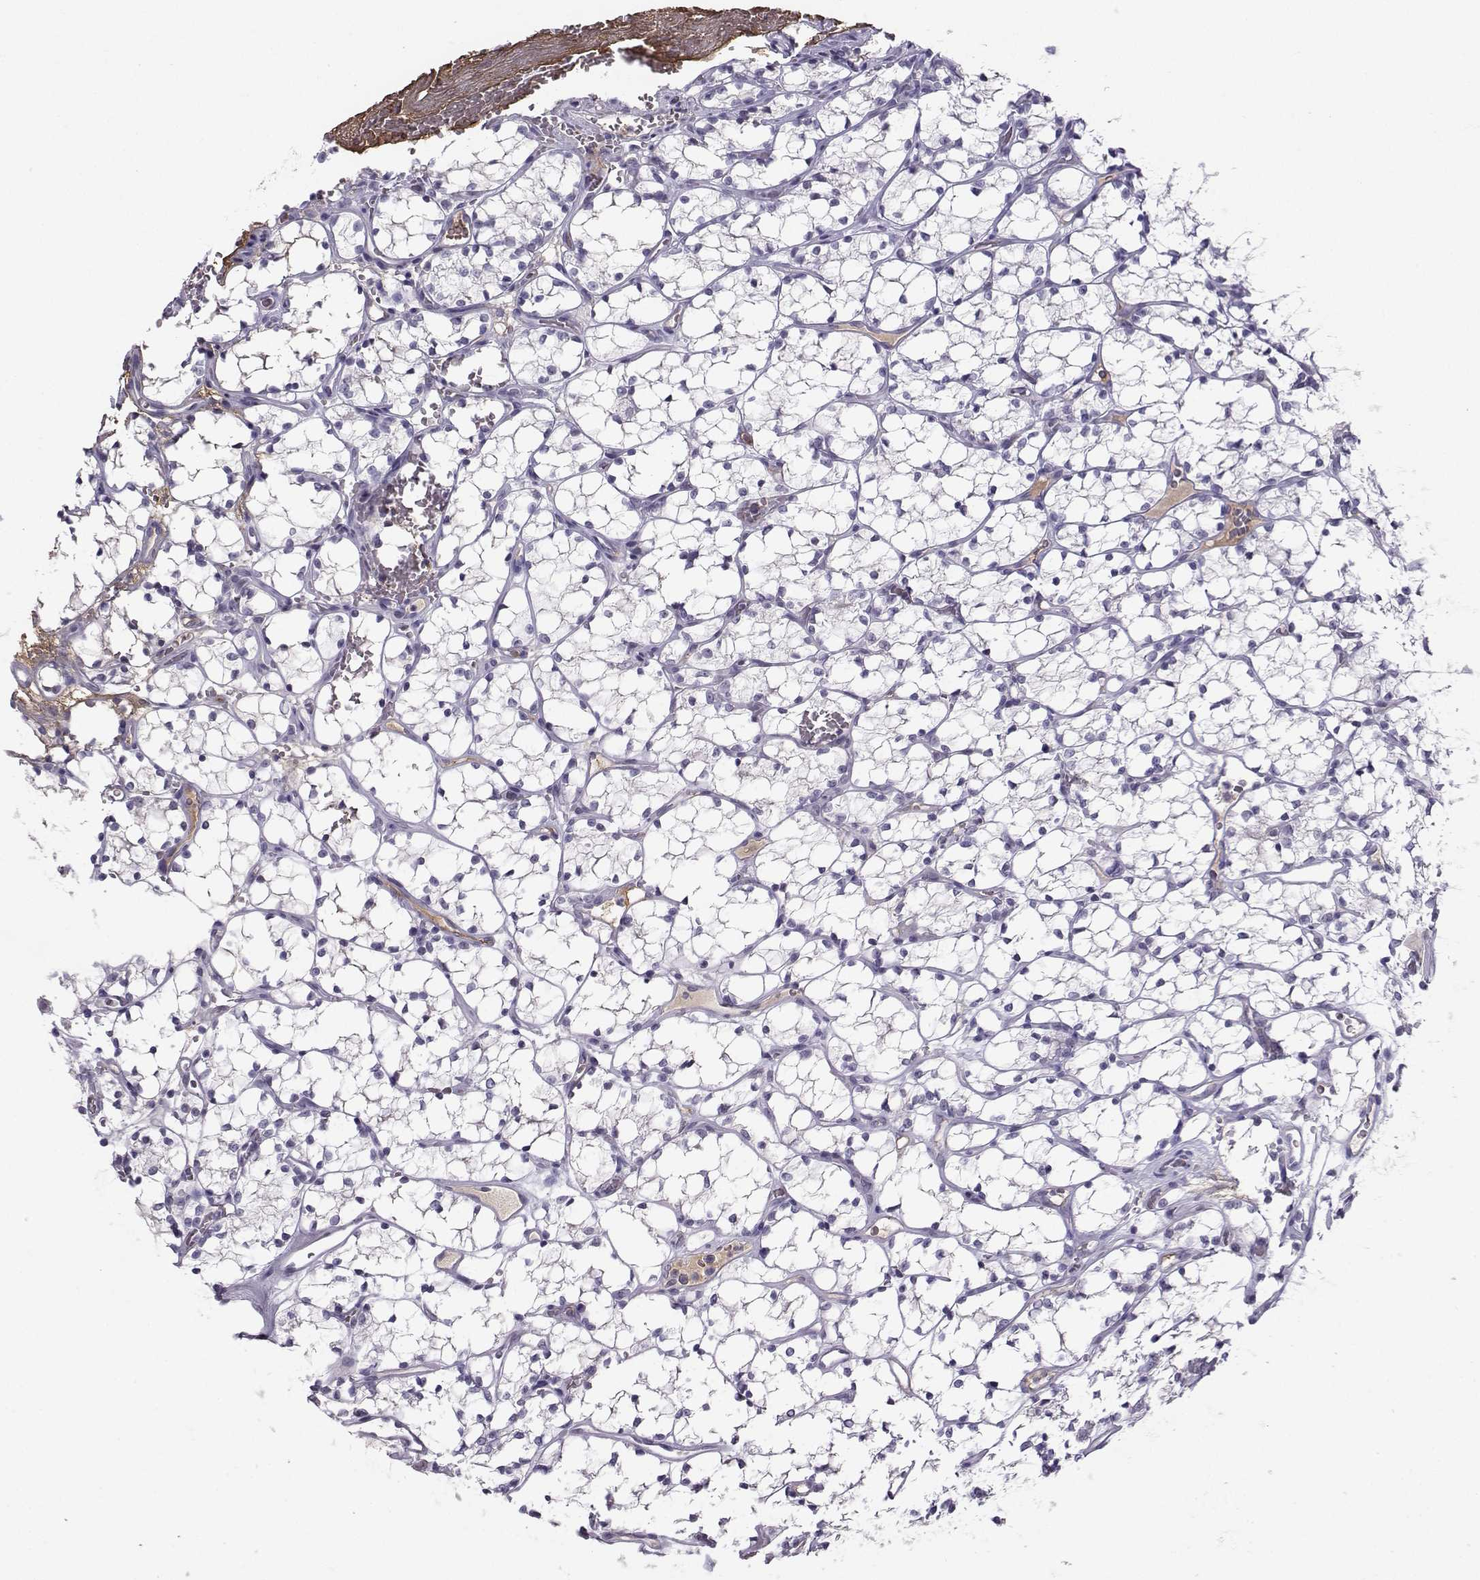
{"staining": {"intensity": "negative", "quantity": "none", "location": "none"}, "tissue": "renal cancer", "cell_type": "Tumor cells", "image_type": "cancer", "snomed": [{"axis": "morphology", "description": "Adenocarcinoma, NOS"}, {"axis": "topography", "description": "Kidney"}], "caption": "Protein analysis of adenocarcinoma (renal) displays no significant staining in tumor cells. (DAB (3,3'-diaminobenzidine) immunohistochemistry with hematoxylin counter stain).", "gene": "LHX1", "patient": {"sex": "female", "age": 69}}